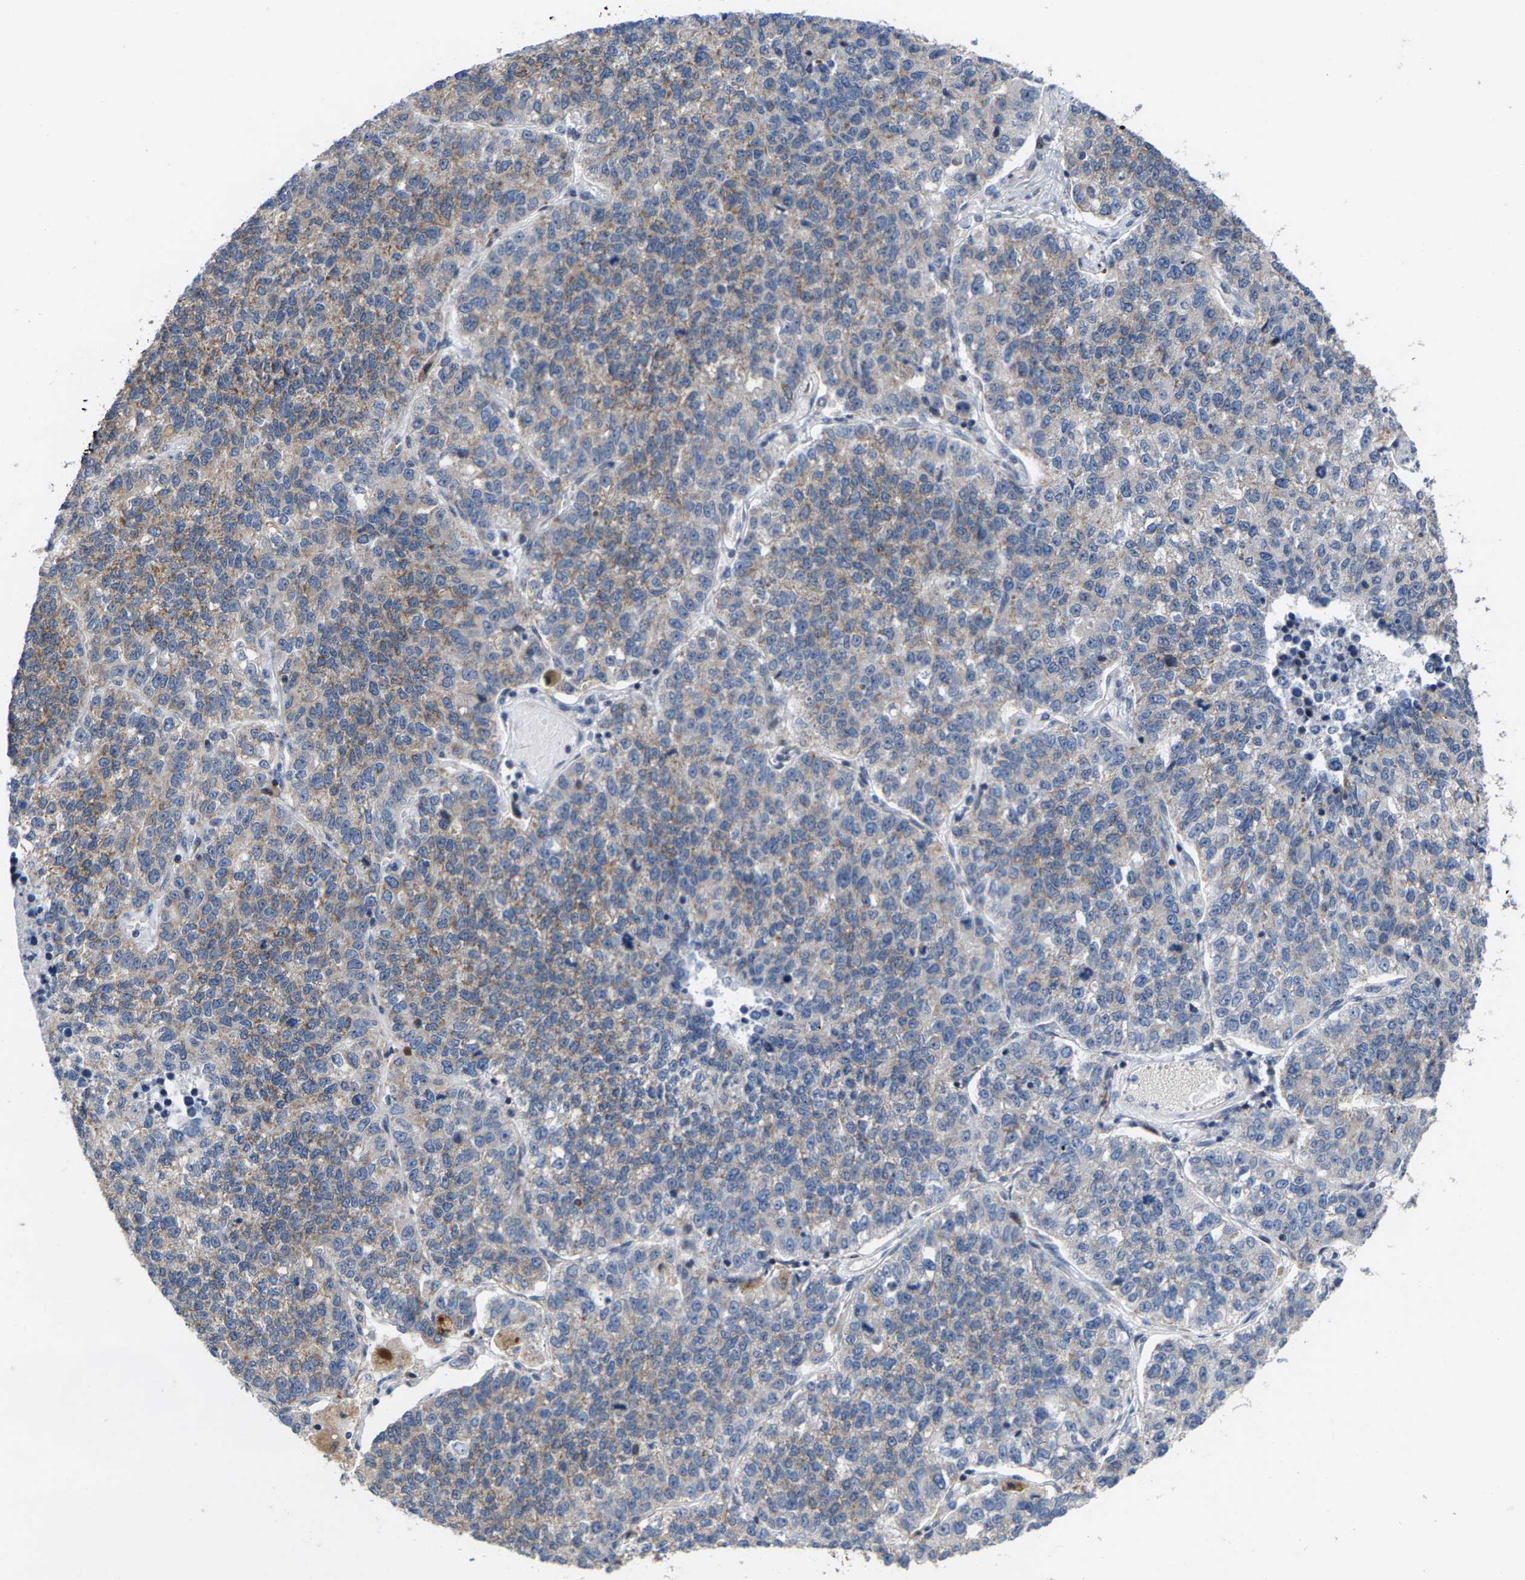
{"staining": {"intensity": "weak", "quantity": "25%-75%", "location": "cytoplasmic/membranous"}, "tissue": "lung cancer", "cell_type": "Tumor cells", "image_type": "cancer", "snomed": [{"axis": "morphology", "description": "Adenocarcinoma, NOS"}, {"axis": "topography", "description": "Lung"}], "caption": "Immunohistochemistry micrograph of human lung cancer (adenocarcinoma) stained for a protein (brown), which exhibits low levels of weak cytoplasmic/membranous staining in approximately 25%-75% of tumor cells.", "gene": "TDRKH", "patient": {"sex": "male", "age": 49}}